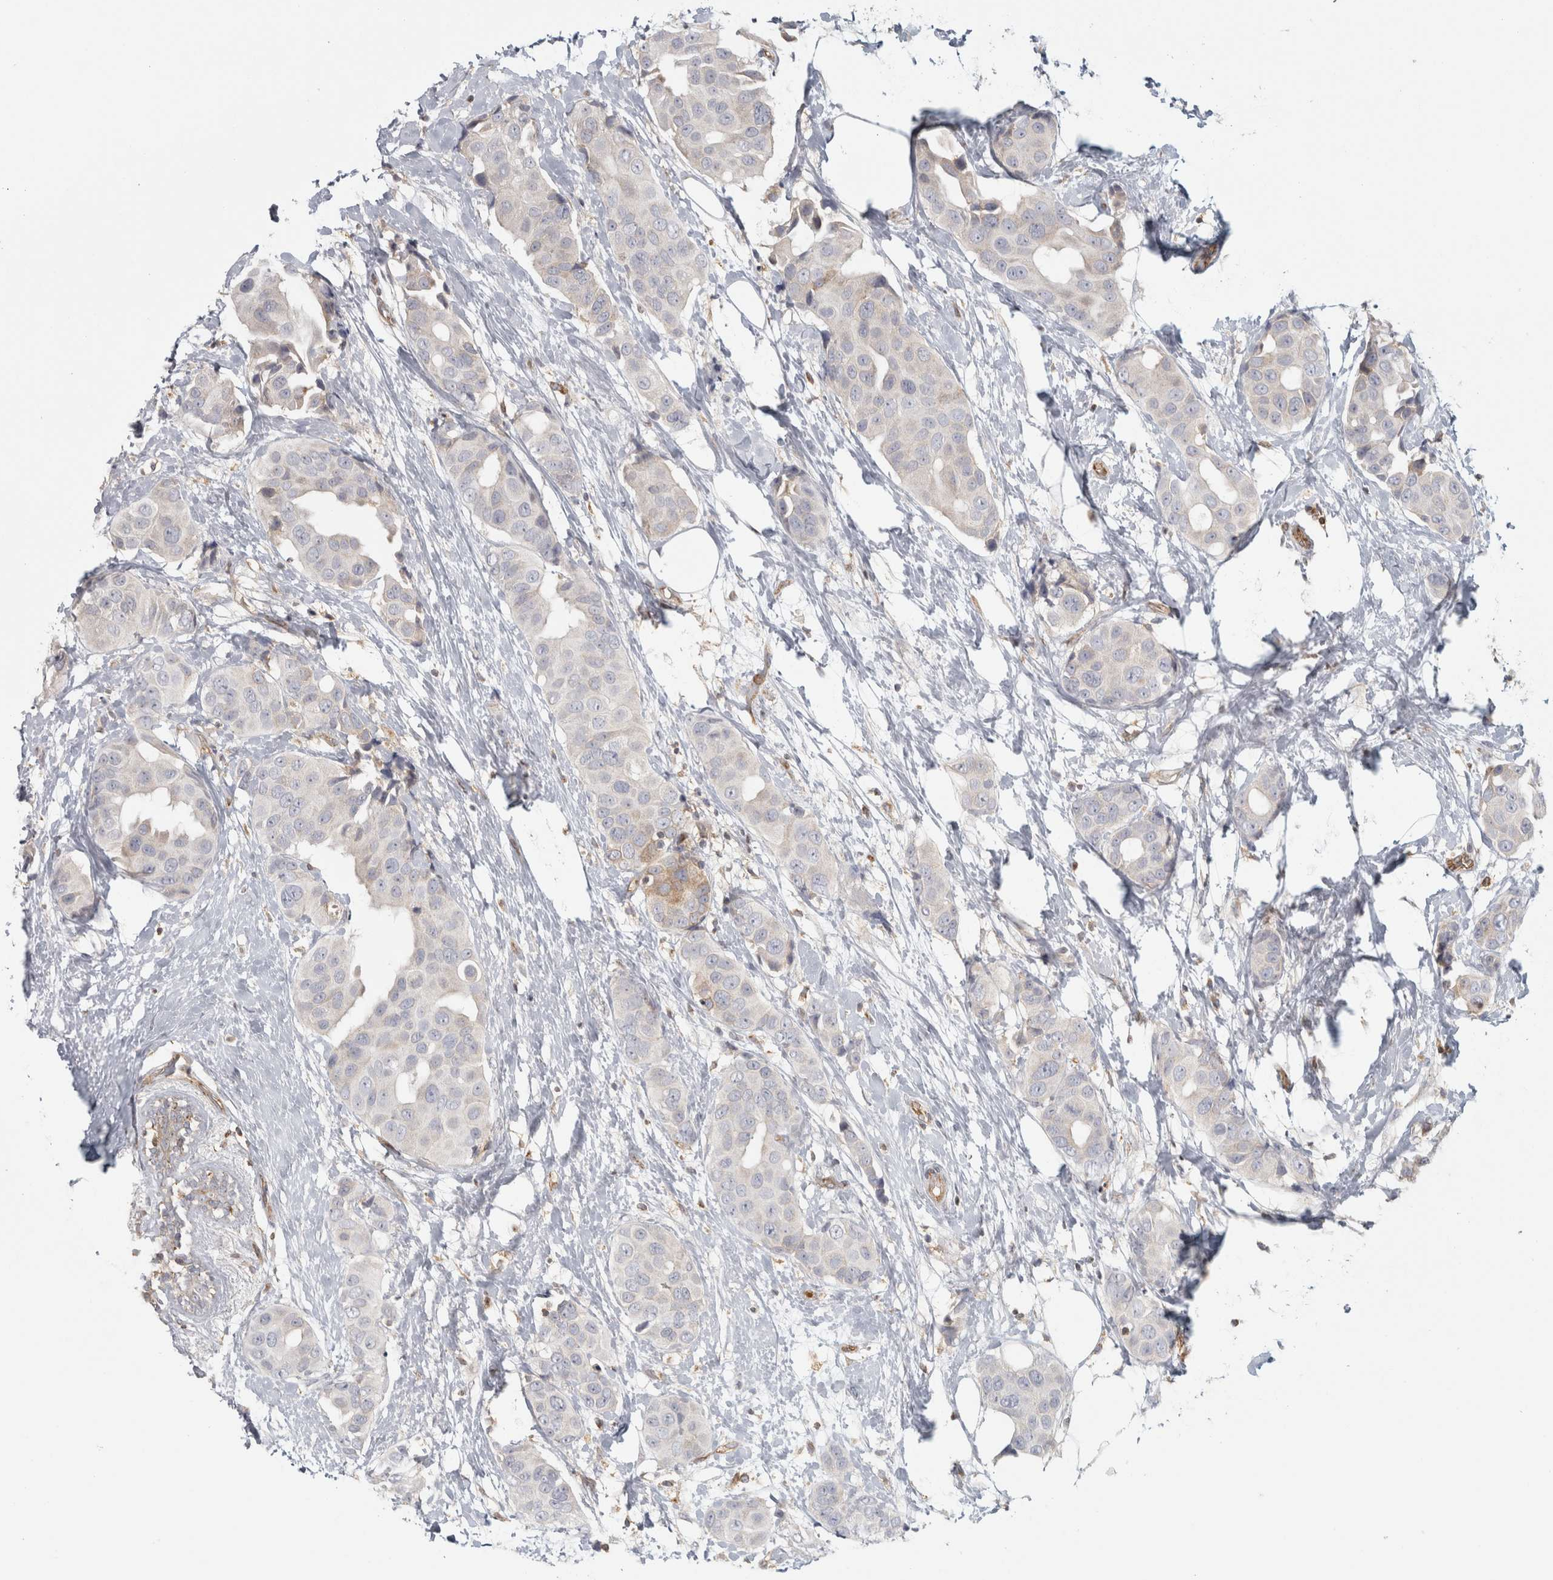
{"staining": {"intensity": "negative", "quantity": "none", "location": "none"}, "tissue": "breast cancer", "cell_type": "Tumor cells", "image_type": "cancer", "snomed": [{"axis": "morphology", "description": "Normal tissue, NOS"}, {"axis": "morphology", "description": "Duct carcinoma"}, {"axis": "topography", "description": "Breast"}], "caption": "Tumor cells show no significant positivity in breast invasive ductal carcinoma. The staining is performed using DAB brown chromogen with nuclei counter-stained in using hematoxylin.", "gene": "HLA-E", "patient": {"sex": "female", "age": 39}}